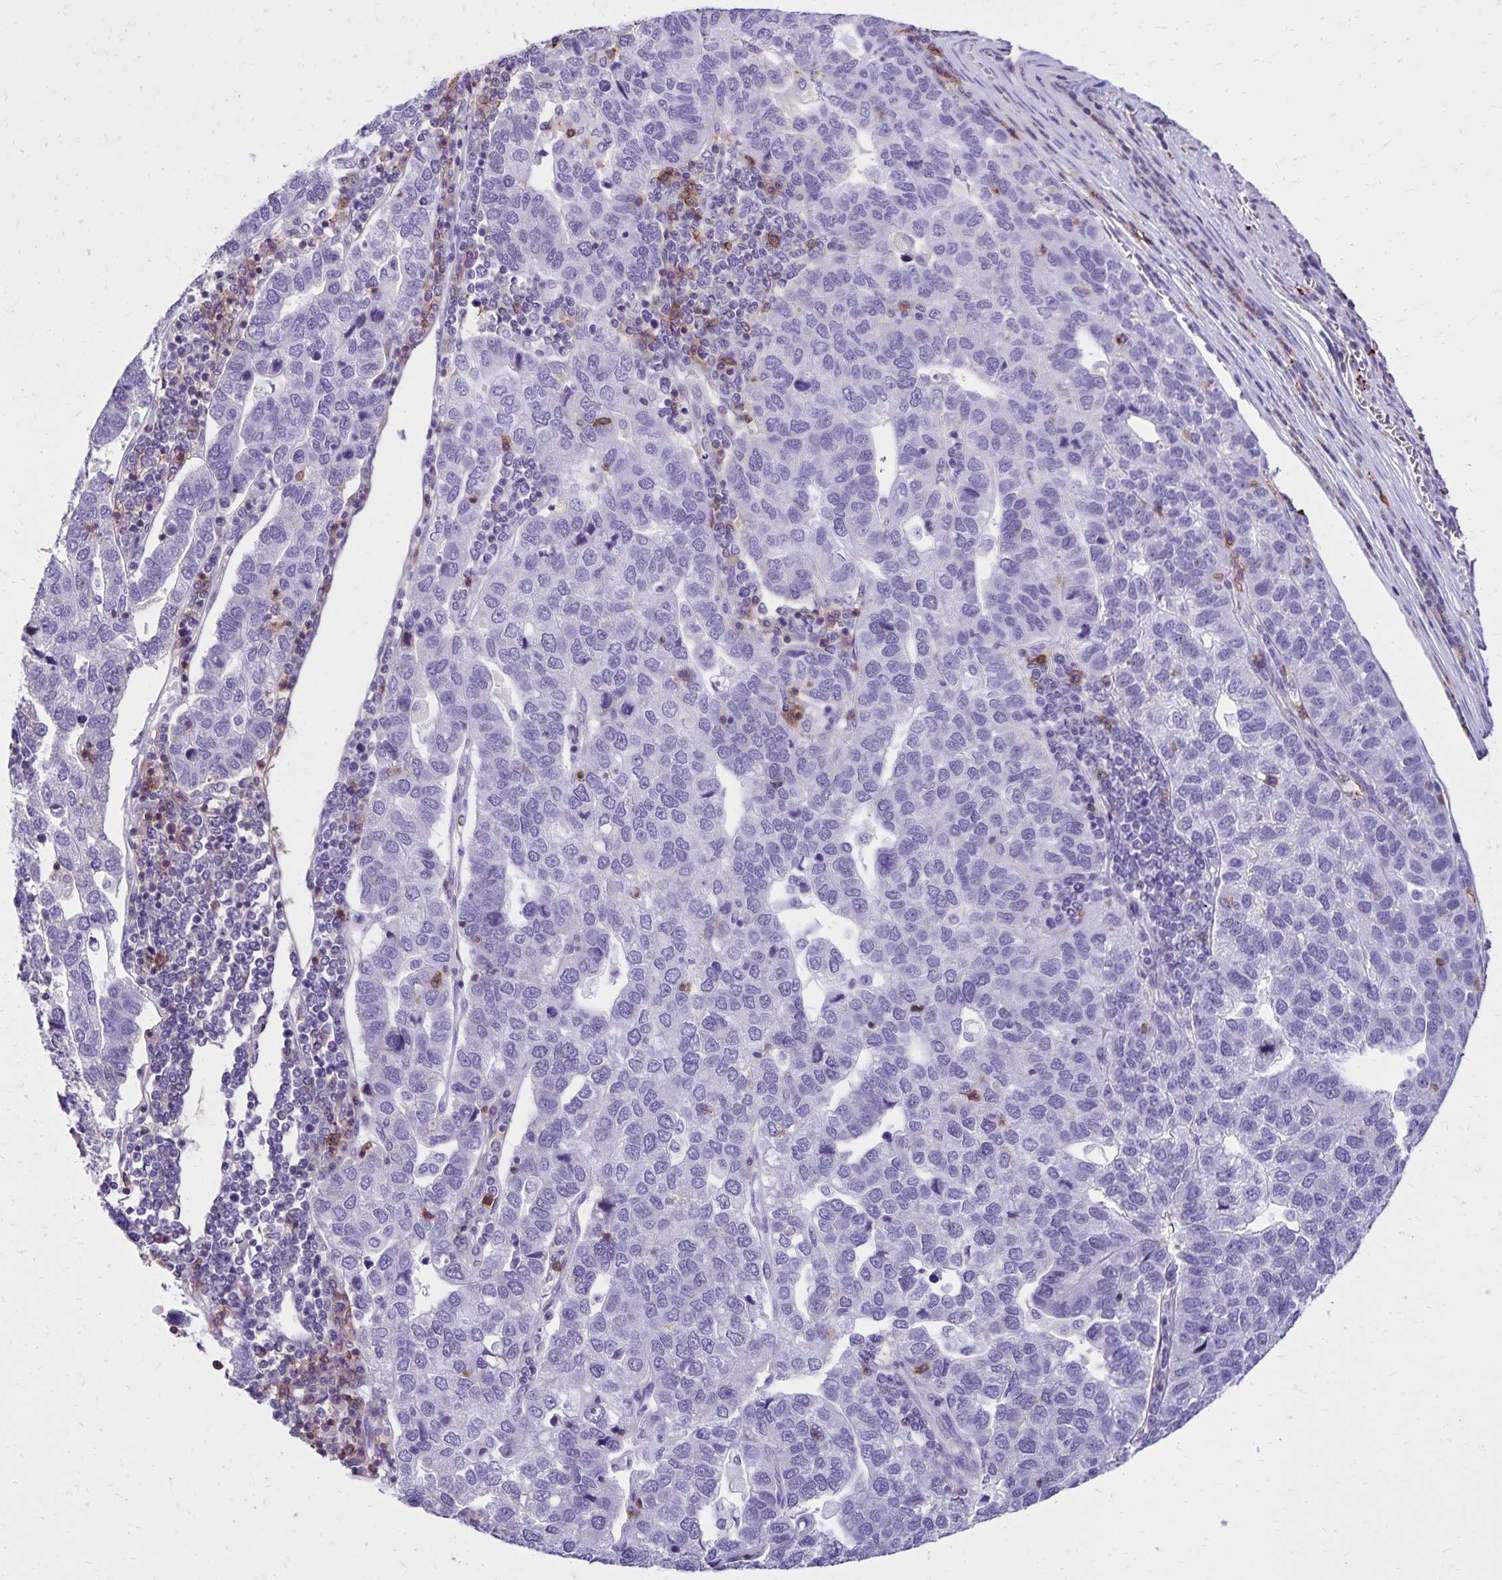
{"staining": {"intensity": "negative", "quantity": "none", "location": "none"}, "tissue": "pancreatic cancer", "cell_type": "Tumor cells", "image_type": "cancer", "snomed": [{"axis": "morphology", "description": "Adenocarcinoma, NOS"}, {"axis": "topography", "description": "Pancreas"}], "caption": "Protein analysis of adenocarcinoma (pancreatic) shows no significant positivity in tumor cells. (Stains: DAB (3,3'-diaminobenzidine) immunohistochemistry (IHC) with hematoxylin counter stain, Microscopy: brightfield microscopy at high magnification).", "gene": "CD27", "patient": {"sex": "female", "age": 61}}